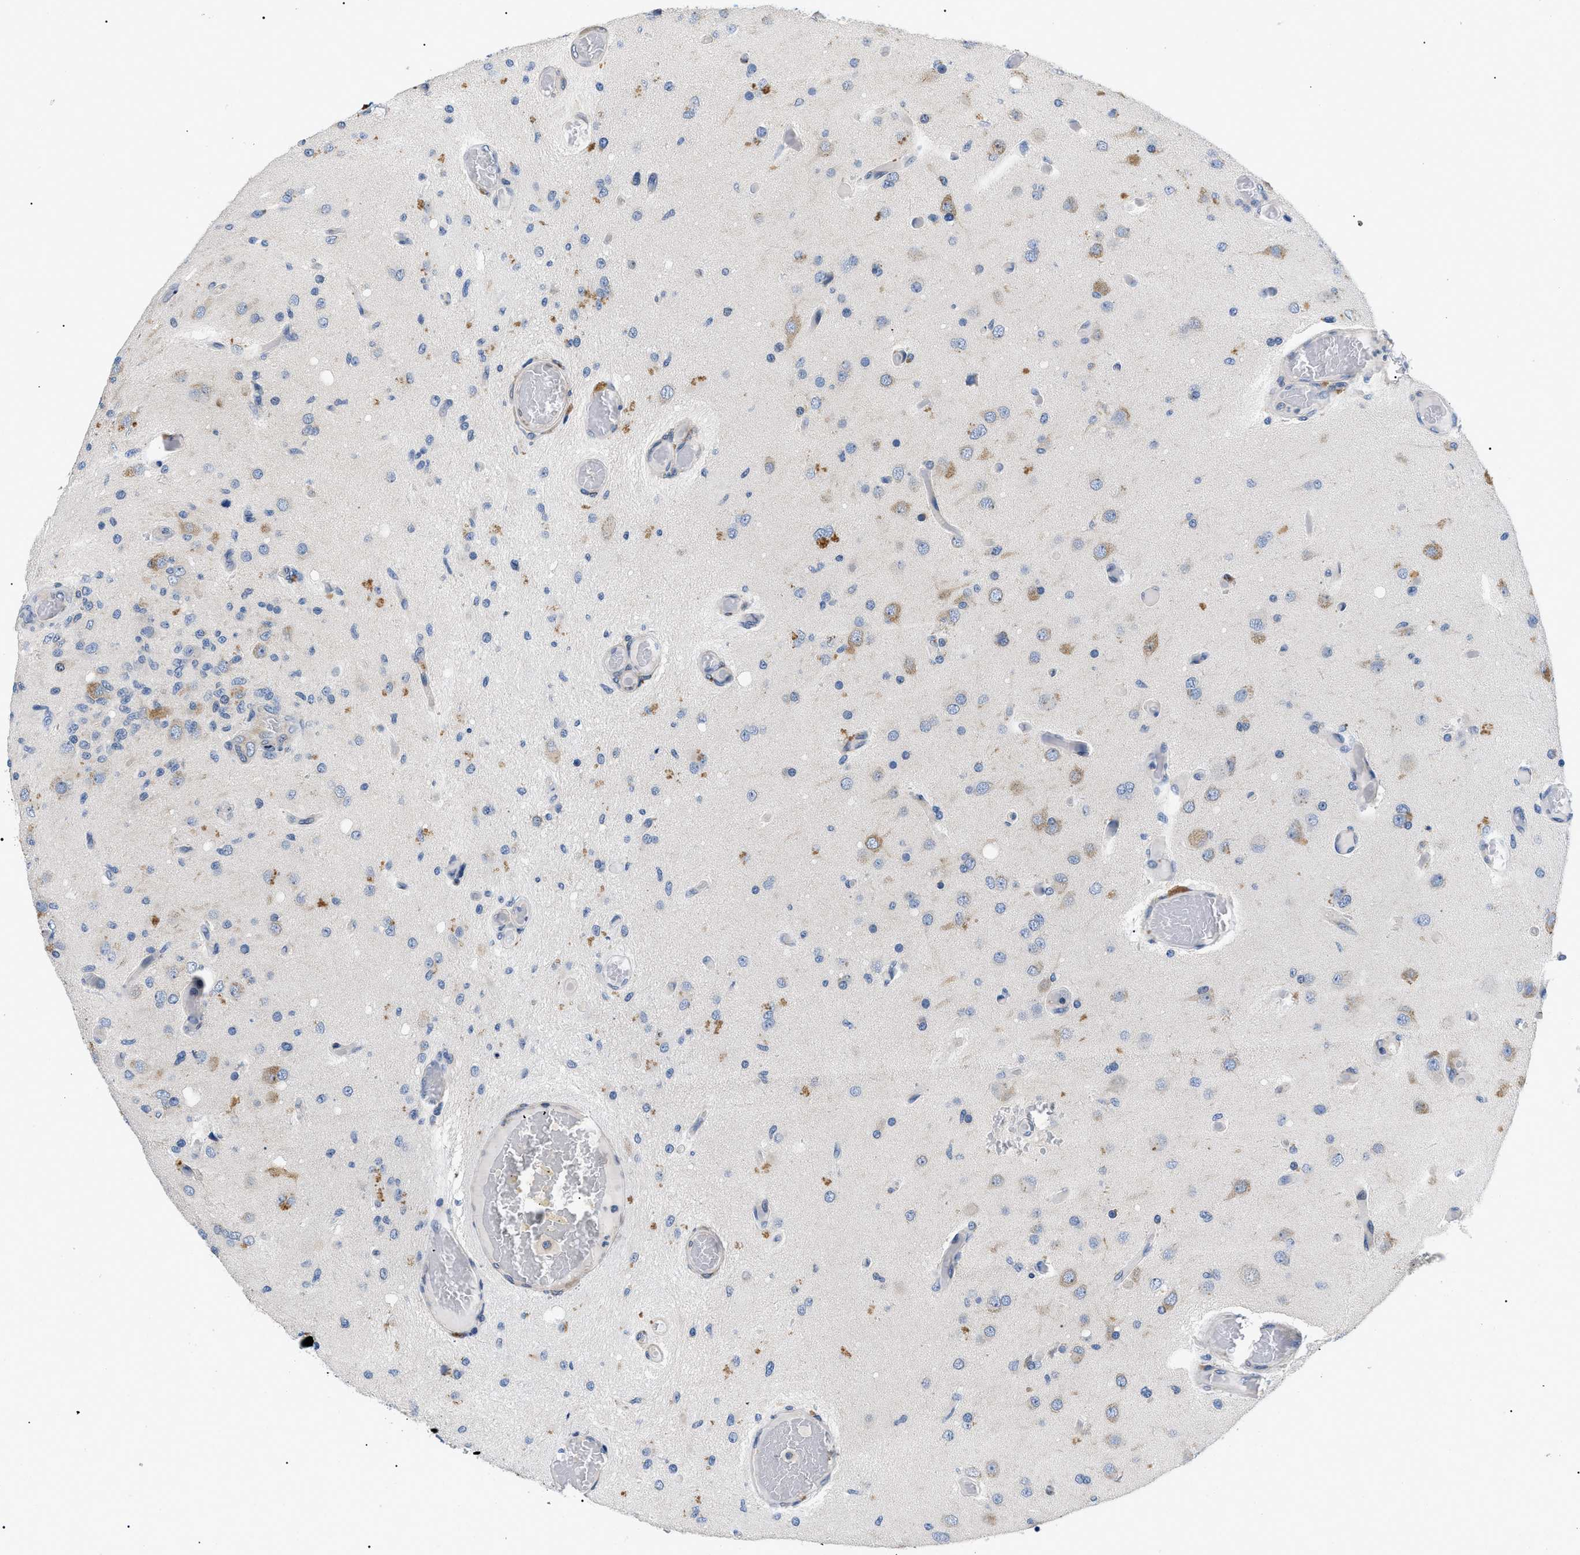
{"staining": {"intensity": "weak", "quantity": "<25%", "location": "cytoplasmic/membranous"}, "tissue": "glioma", "cell_type": "Tumor cells", "image_type": "cancer", "snomed": [{"axis": "morphology", "description": "Normal tissue, NOS"}, {"axis": "morphology", "description": "Glioma, malignant, High grade"}, {"axis": "topography", "description": "Cerebral cortex"}], "caption": "Immunohistochemical staining of high-grade glioma (malignant) exhibits no significant expression in tumor cells.", "gene": "DERL1", "patient": {"sex": "male", "age": 77}}